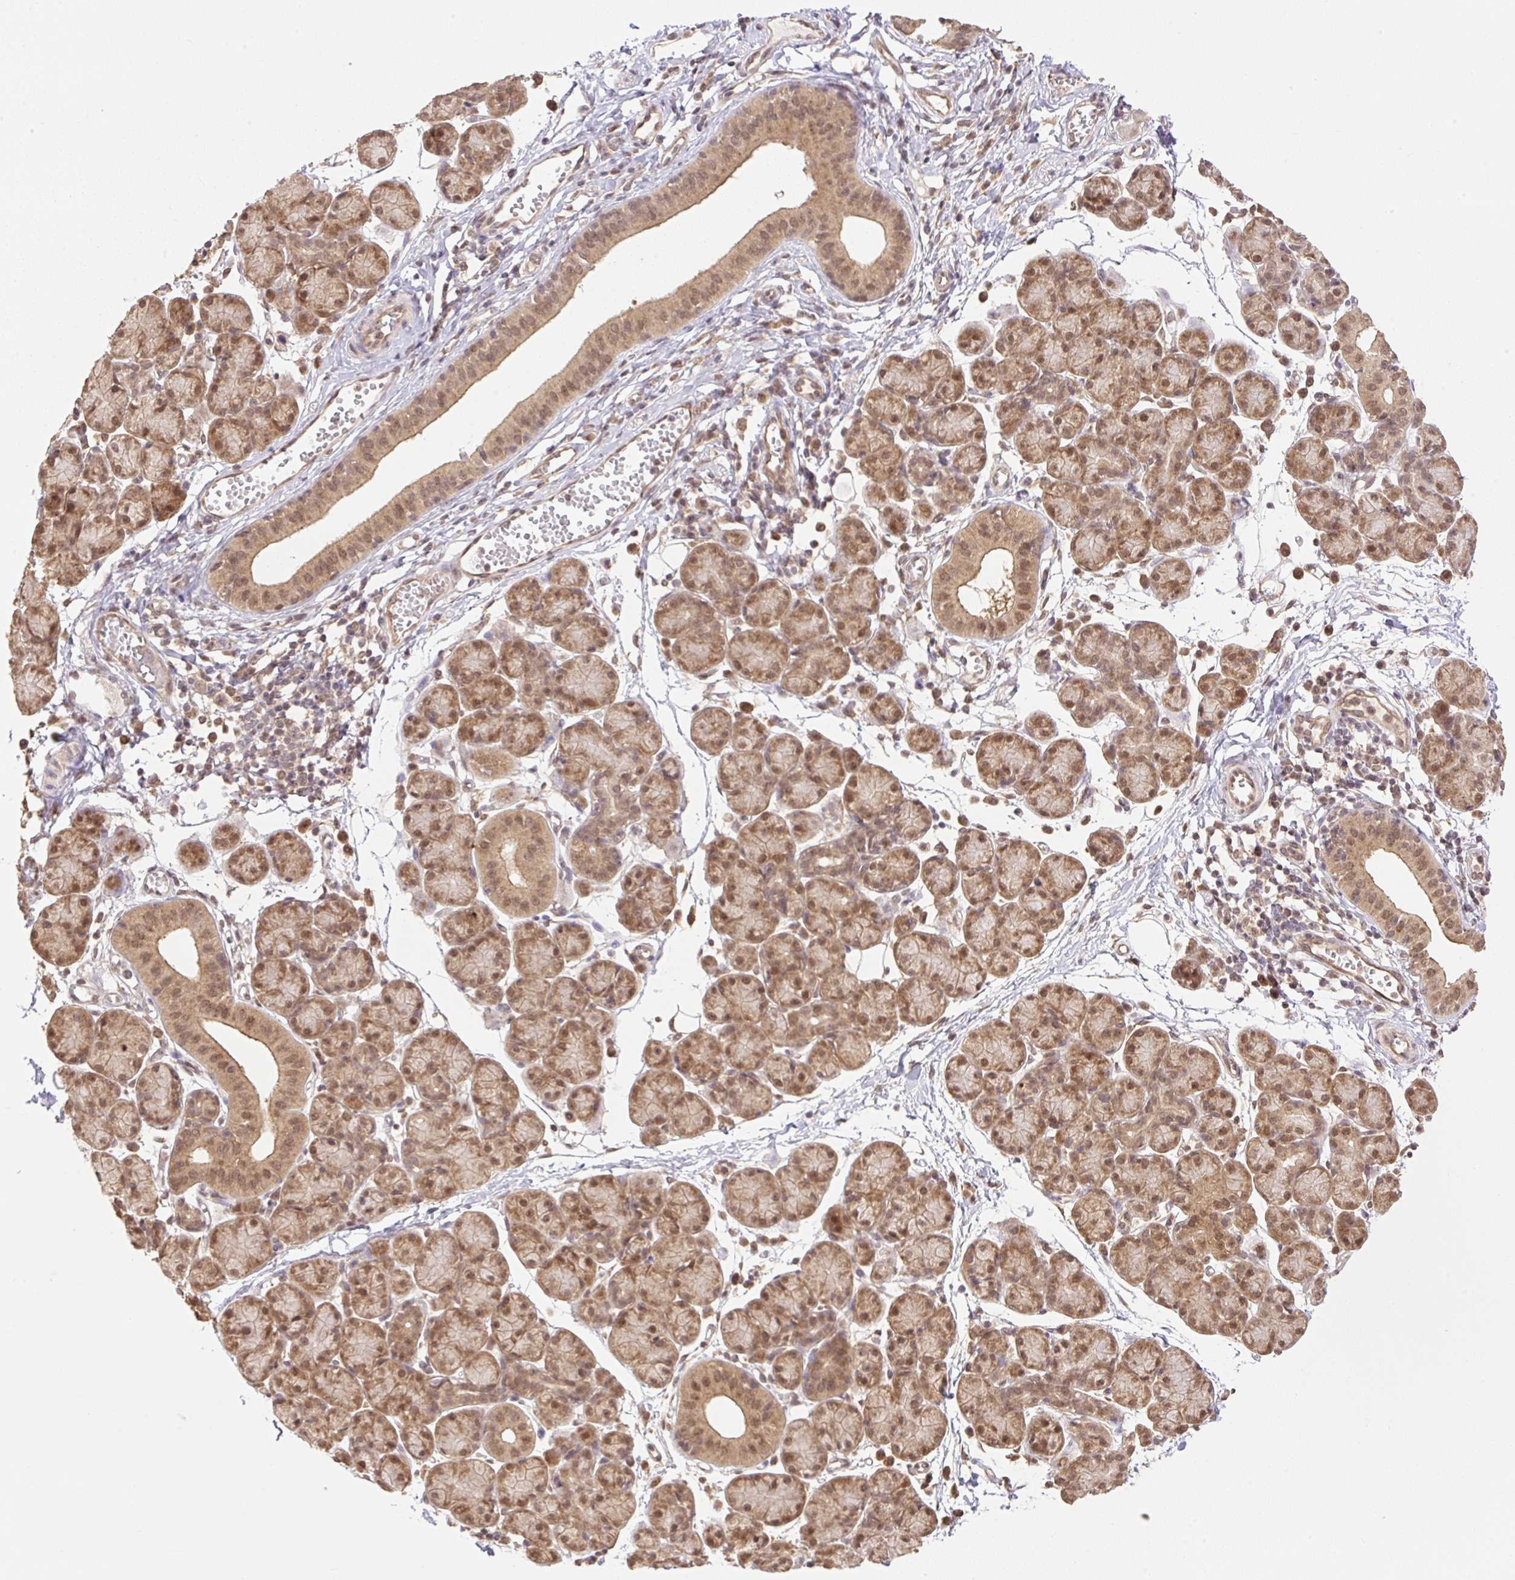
{"staining": {"intensity": "moderate", "quantity": ">75%", "location": "cytoplasmic/membranous,nuclear"}, "tissue": "salivary gland", "cell_type": "Glandular cells", "image_type": "normal", "snomed": [{"axis": "morphology", "description": "Normal tissue, NOS"}, {"axis": "morphology", "description": "Inflammation, NOS"}, {"axis": "topography", "description": "Lymph node"}, {"axis": "topography", "description": "Salivary gland"}], "caption": "Human salivary gland stained with a brown dye exhibits moderate cytoplasmic/membranous,nuclear positive positivity in about >75% of glandular cells.", "gene": "VPS25", "patient": {"sex": "male", "age": 3}}